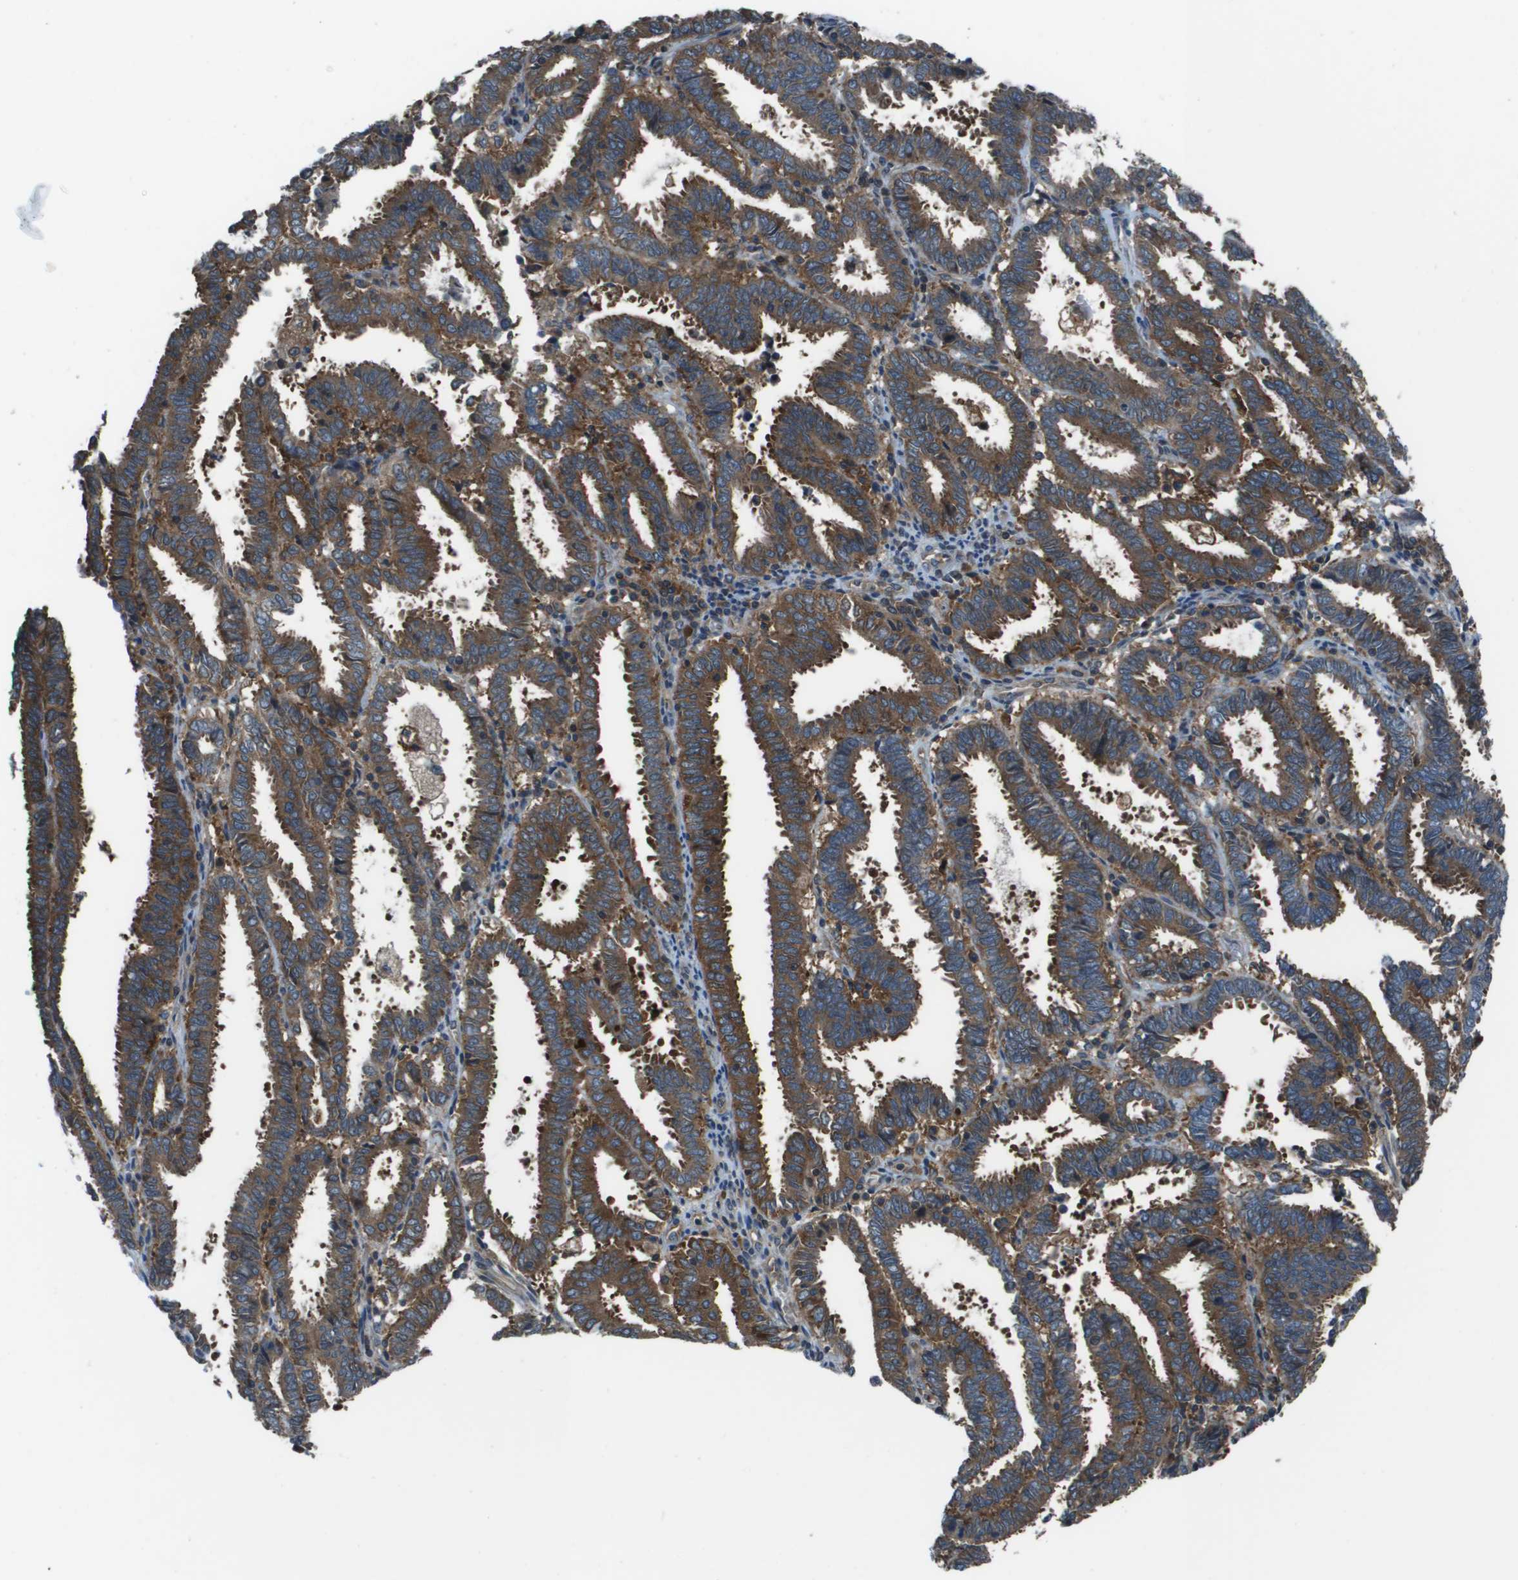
{"staining": {"intensity": "strong", "quantity": ">75%", "location": "cytoplasmic/membranous"}, "tissue": "endometrial cancer", "cell_type": "Tumor cells", "image_type": "cancer", "snomed": [{"axis": "morphology", "description": "Adenocarcinoma, NOS"}, {"axis": "topography", "description": "Uterus"}], "caption": "High-power microscopy captured an immunohistochemistry (IHC) photomicrograph of endometrial cancer, revealing strong cytoplasmic/membranous staining in approximately >75% of tumor cells.", "gene": "EIF3B", "patient": {"sex": "female", "age": 83}}